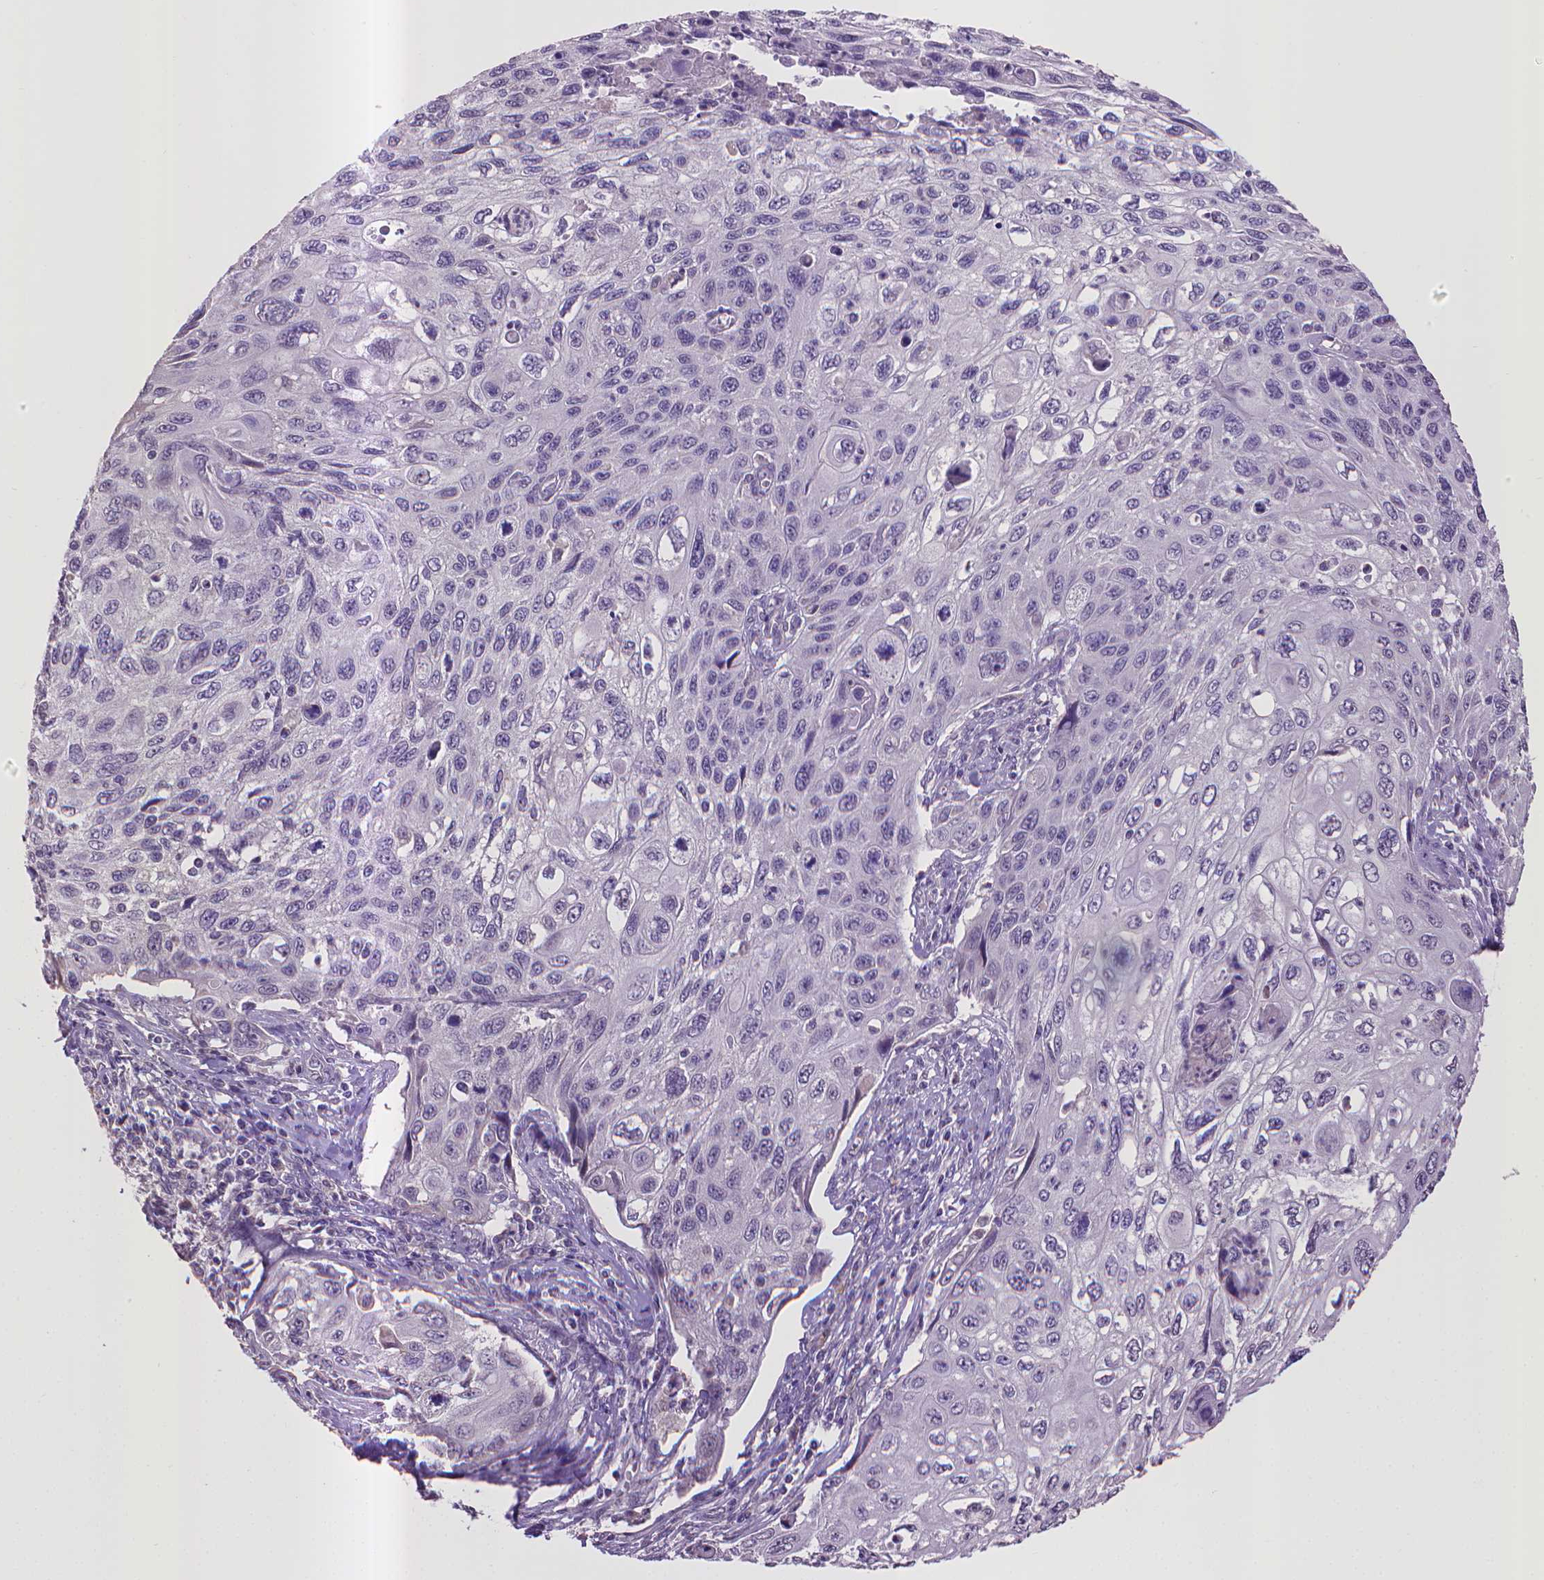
{"staining": {"intensity": "negative", "quantity": "none", "location": "none"}, "tissue": "cervical cancer", "cell_type": "Tumor cells", "image_type": "cancer", "snomed": [{"axis": "morphology", "description": "Squamous cell carcinoma, NOS"}, {"axis": "topography", "description": "Cervix"}], "caption": "Micrograph shows no protein staining in tumor cells of cervical squamous cell carcinoma tissue.", "gene": "CPM", "patient": {"sex": "female", "age": 70}}